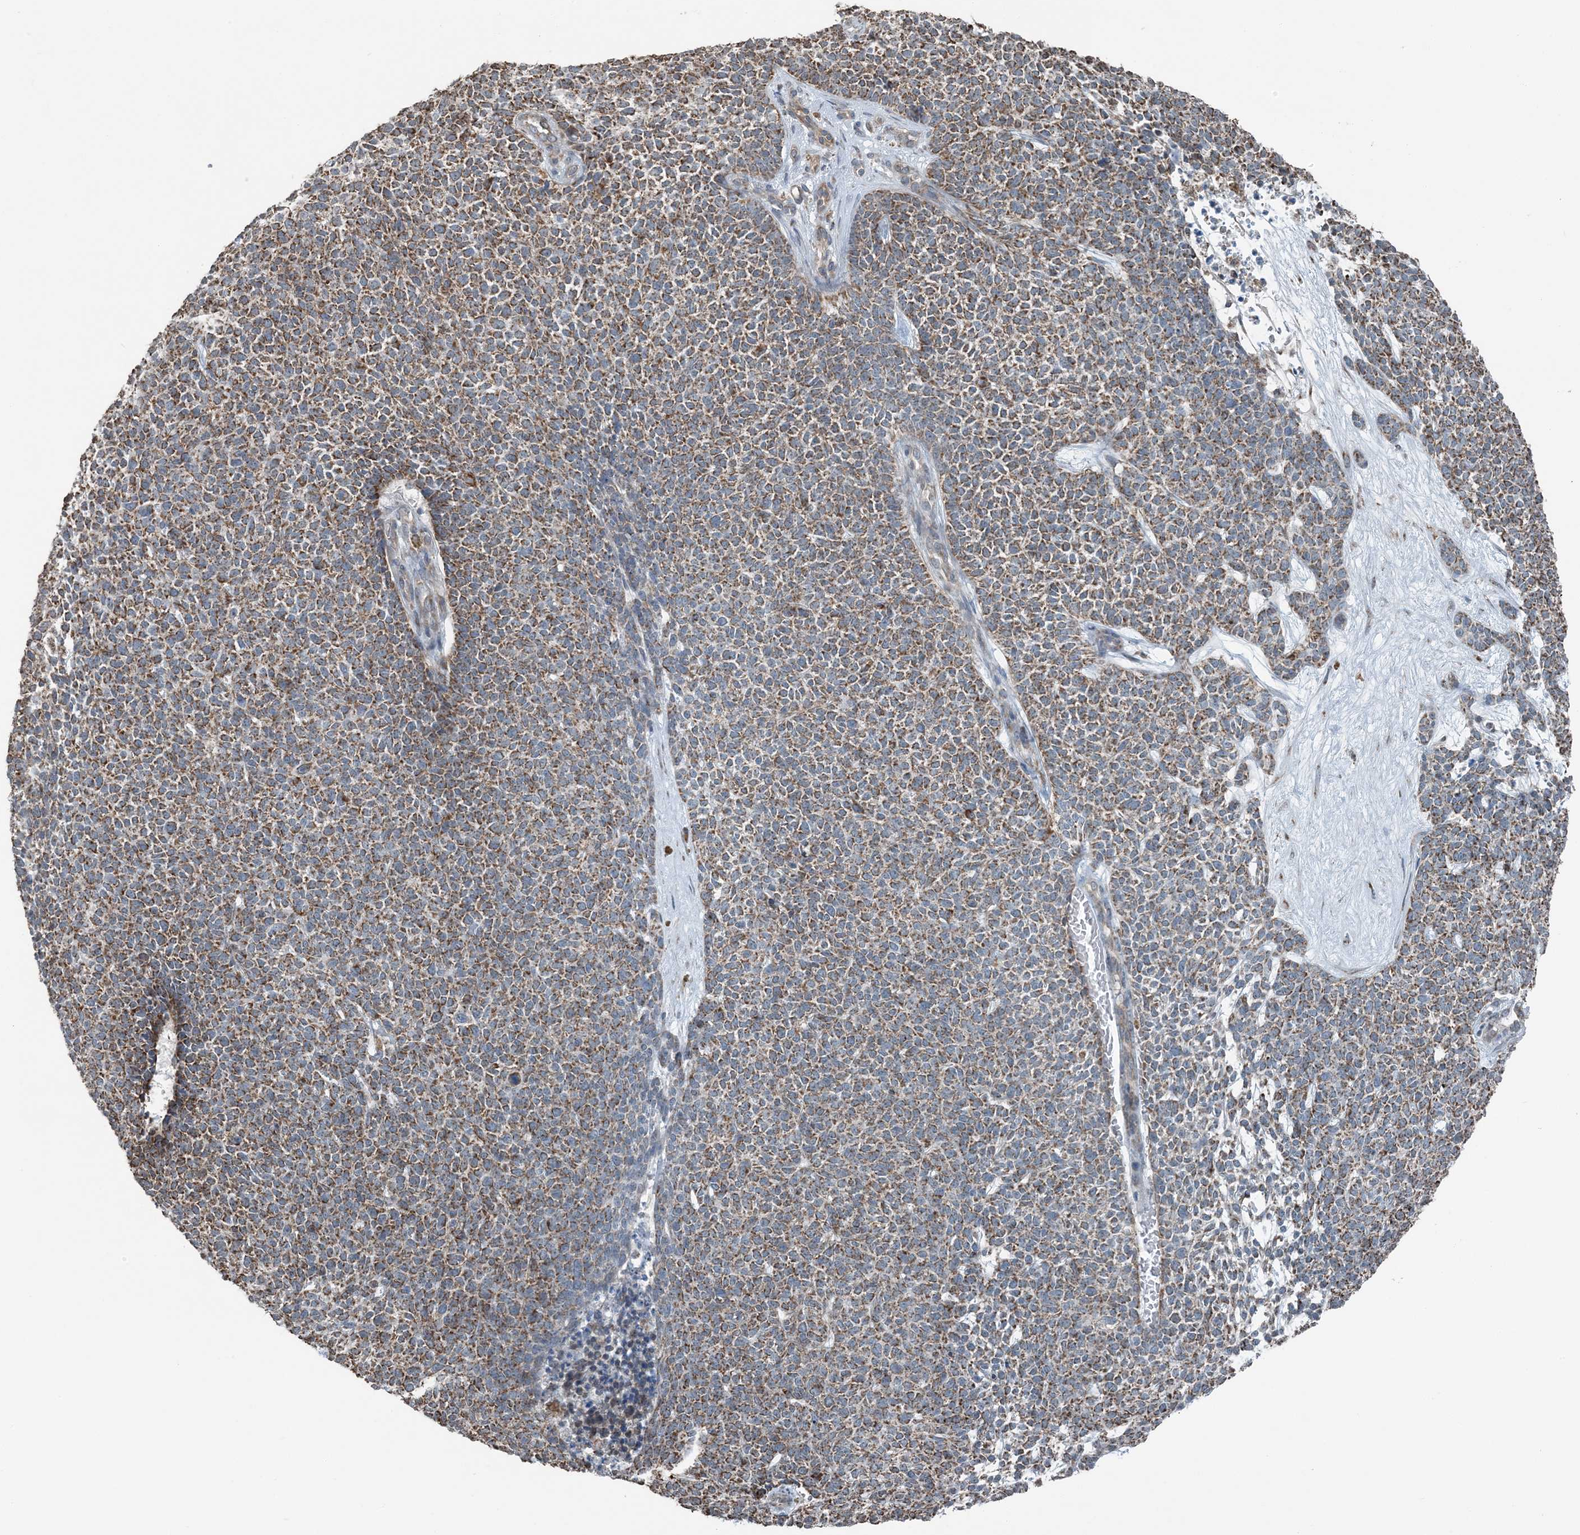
{"staining": {"intensity": "moderate", "quantity": ">75%", "location": "cytoplasmic/membranous"}, "tissue": "skin cancer", "cell_type": "Tumor cells", "image_type": "cancer", "snomed": [{"axis": "morphology", "description": "Basal cell carcinoma"}, {"axis": "topography", "description": "Skin"}], "caption": "A brown stain shows moderate cytoplasmic/membranous expression of a protein in human skin cancer (basal cell carcinoma) tumor cells.", "gene": "PILRB", "patient": {"sex": "female", "age": 84}}